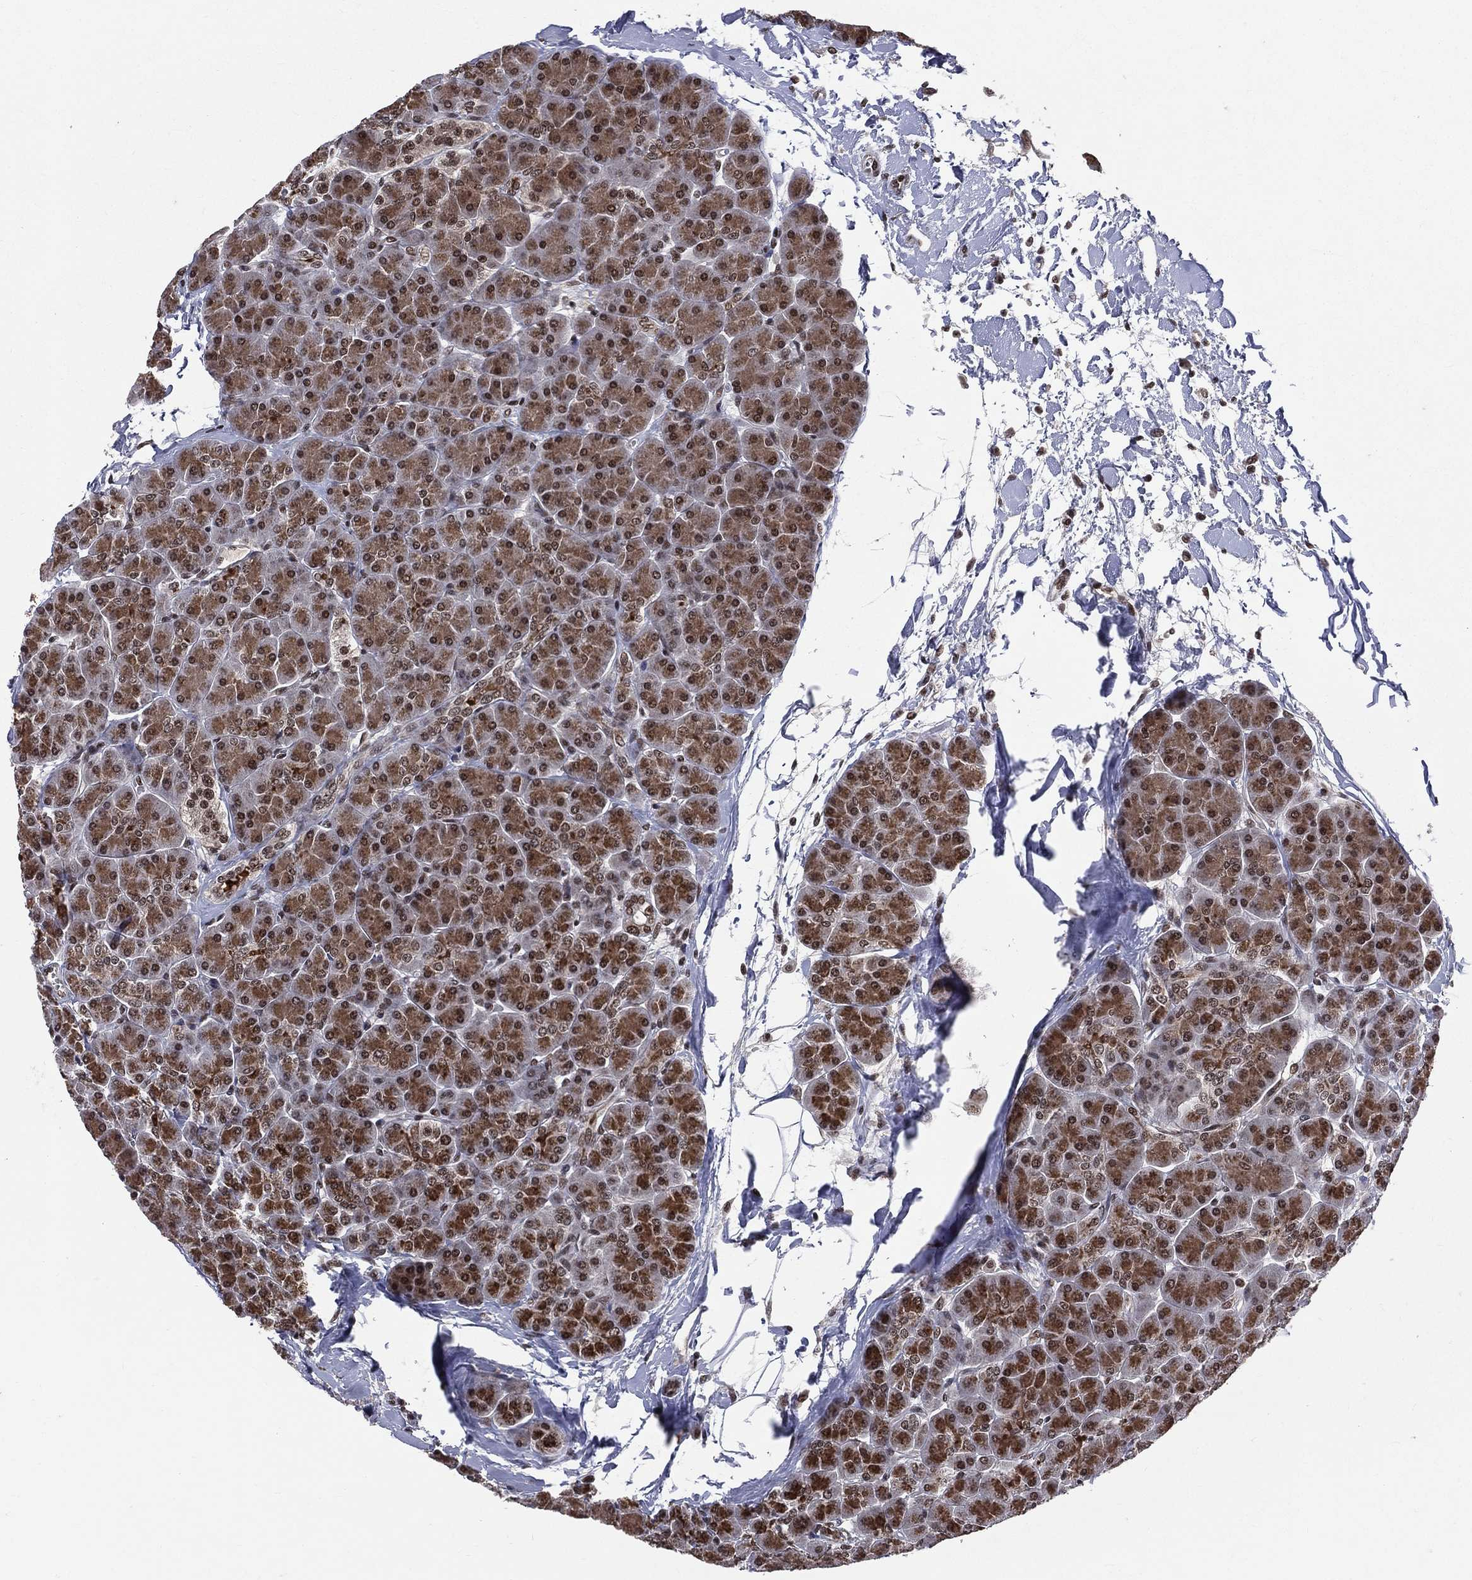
{"staining": {"intensity": "moderate", "quantity": ">75%", "location": "cytoplasmic/membranous,nuclear"}, "tissue": "pancreas", "cell_type": "Exocrine glandular cells", "image_type": "normal", "snomed": [{"axis": "morphology", "description": "Normal tissue, NOS"}, {"axis": "topography", "description": "Pancreas"}], "caption": "IHC histopathology image of benign human pancreas stained for a protein (brown), which reveals medium levels of moderate cytoplasmic/membranous,nuclear staining in approximately >75% of exocrine glandular cells.", "gene": "SMC3", "patient": {"sex": "female", "age": 44}}